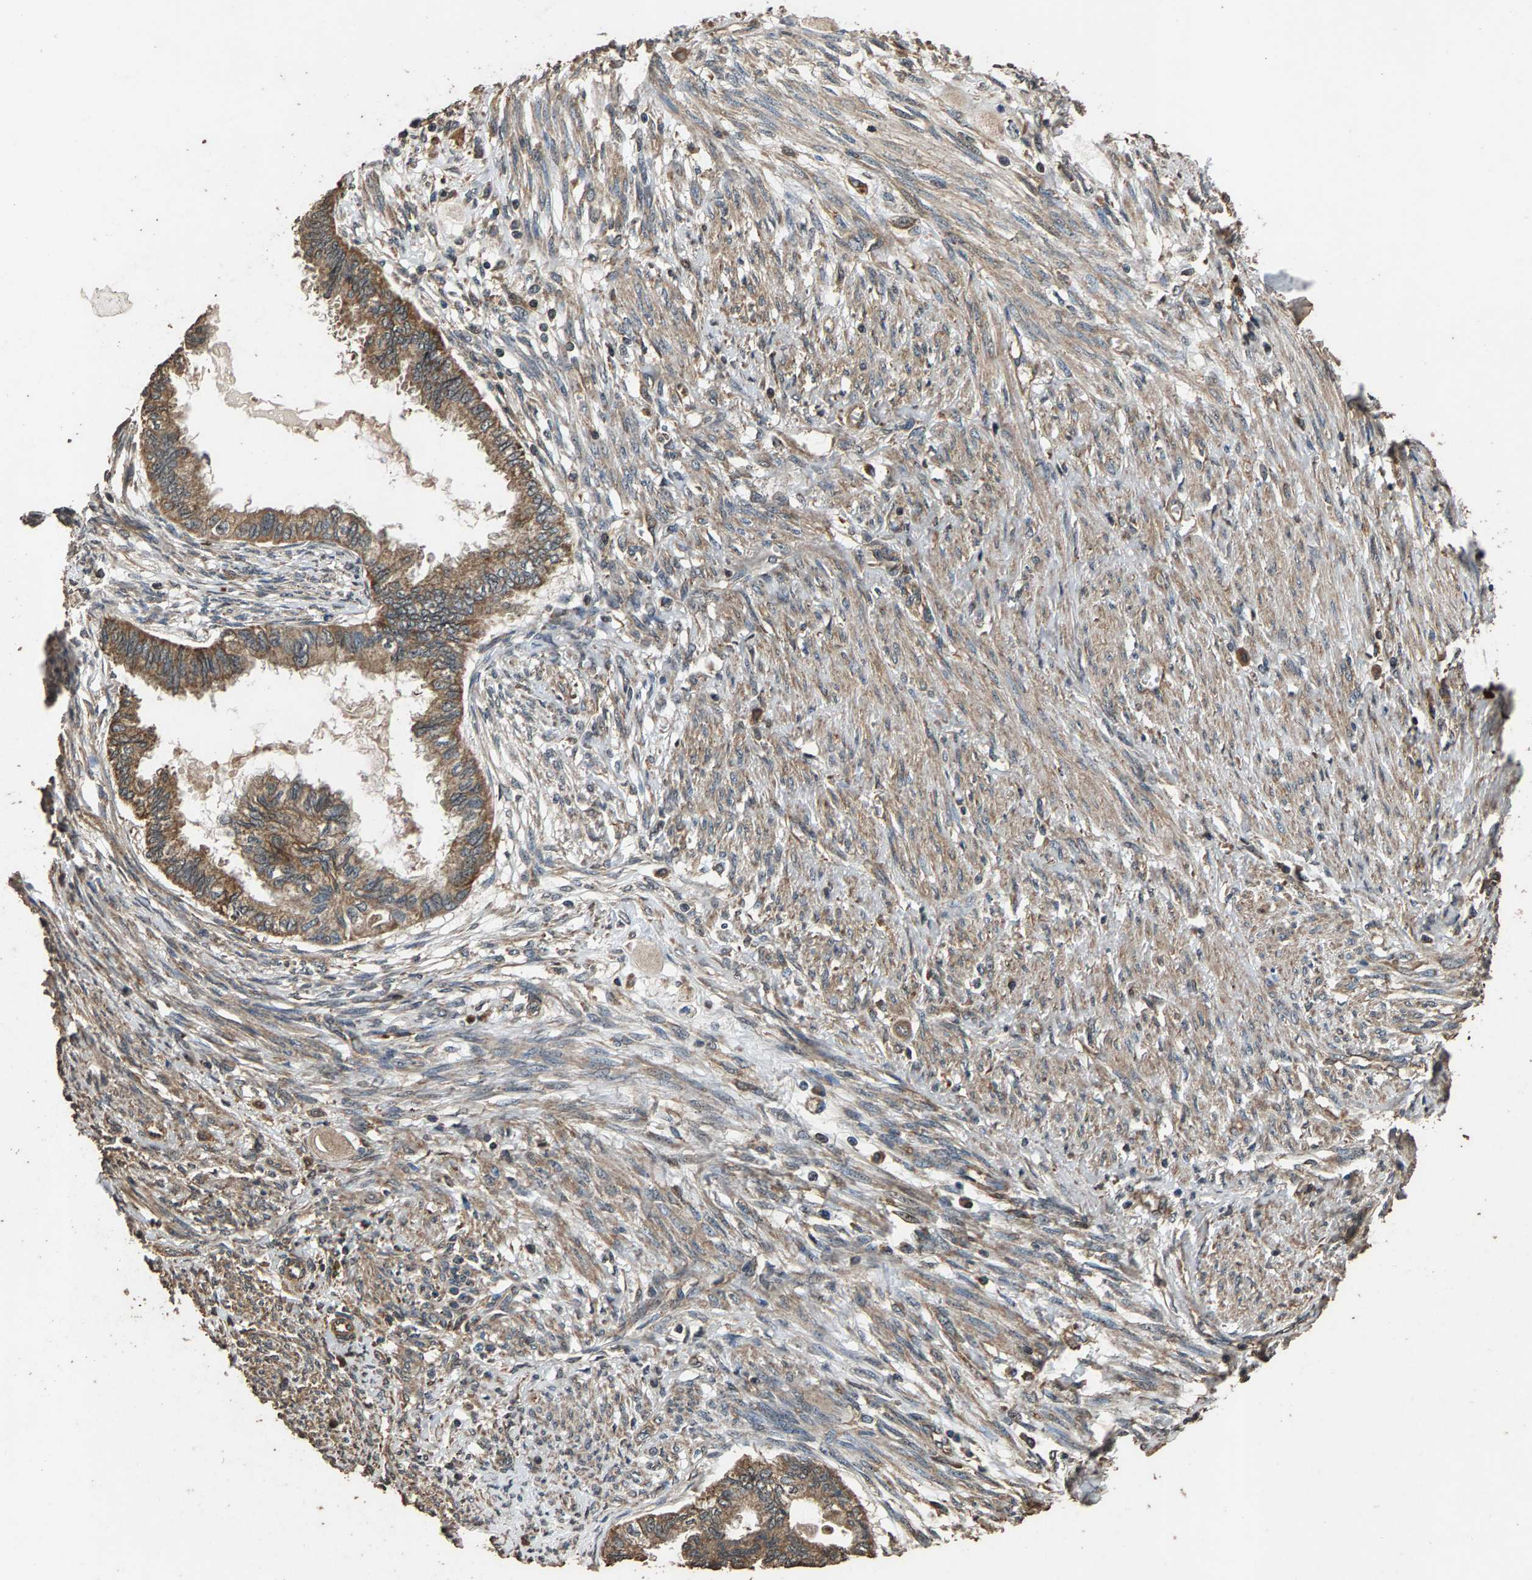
{"staining": {"intensity": "moderate", "quantity": ">75%", "location": "cytoplasmic/membranous"}, "tissue": "cervical cancer", "cell_type": "Tumor cells", "image_type": "cancer", "snomed": [{"axis": "morphology", "description": "Normal tissue, NOS"}, {"axis": "morphology", "description": "Adenocarcinoma, NOS"}, {"axis": "topography", "description": "Cervix"}, {"axis": "topography", "description": "Endometrium"}], "caption": "About >75% of tumor cells in human cervical cancer display moderate cytoplasmic/membranous protein expression as visualized by brown immunohistochemical staining.", "gene": "MRPL27", "patient": {"sex": "female", "age": 86}}